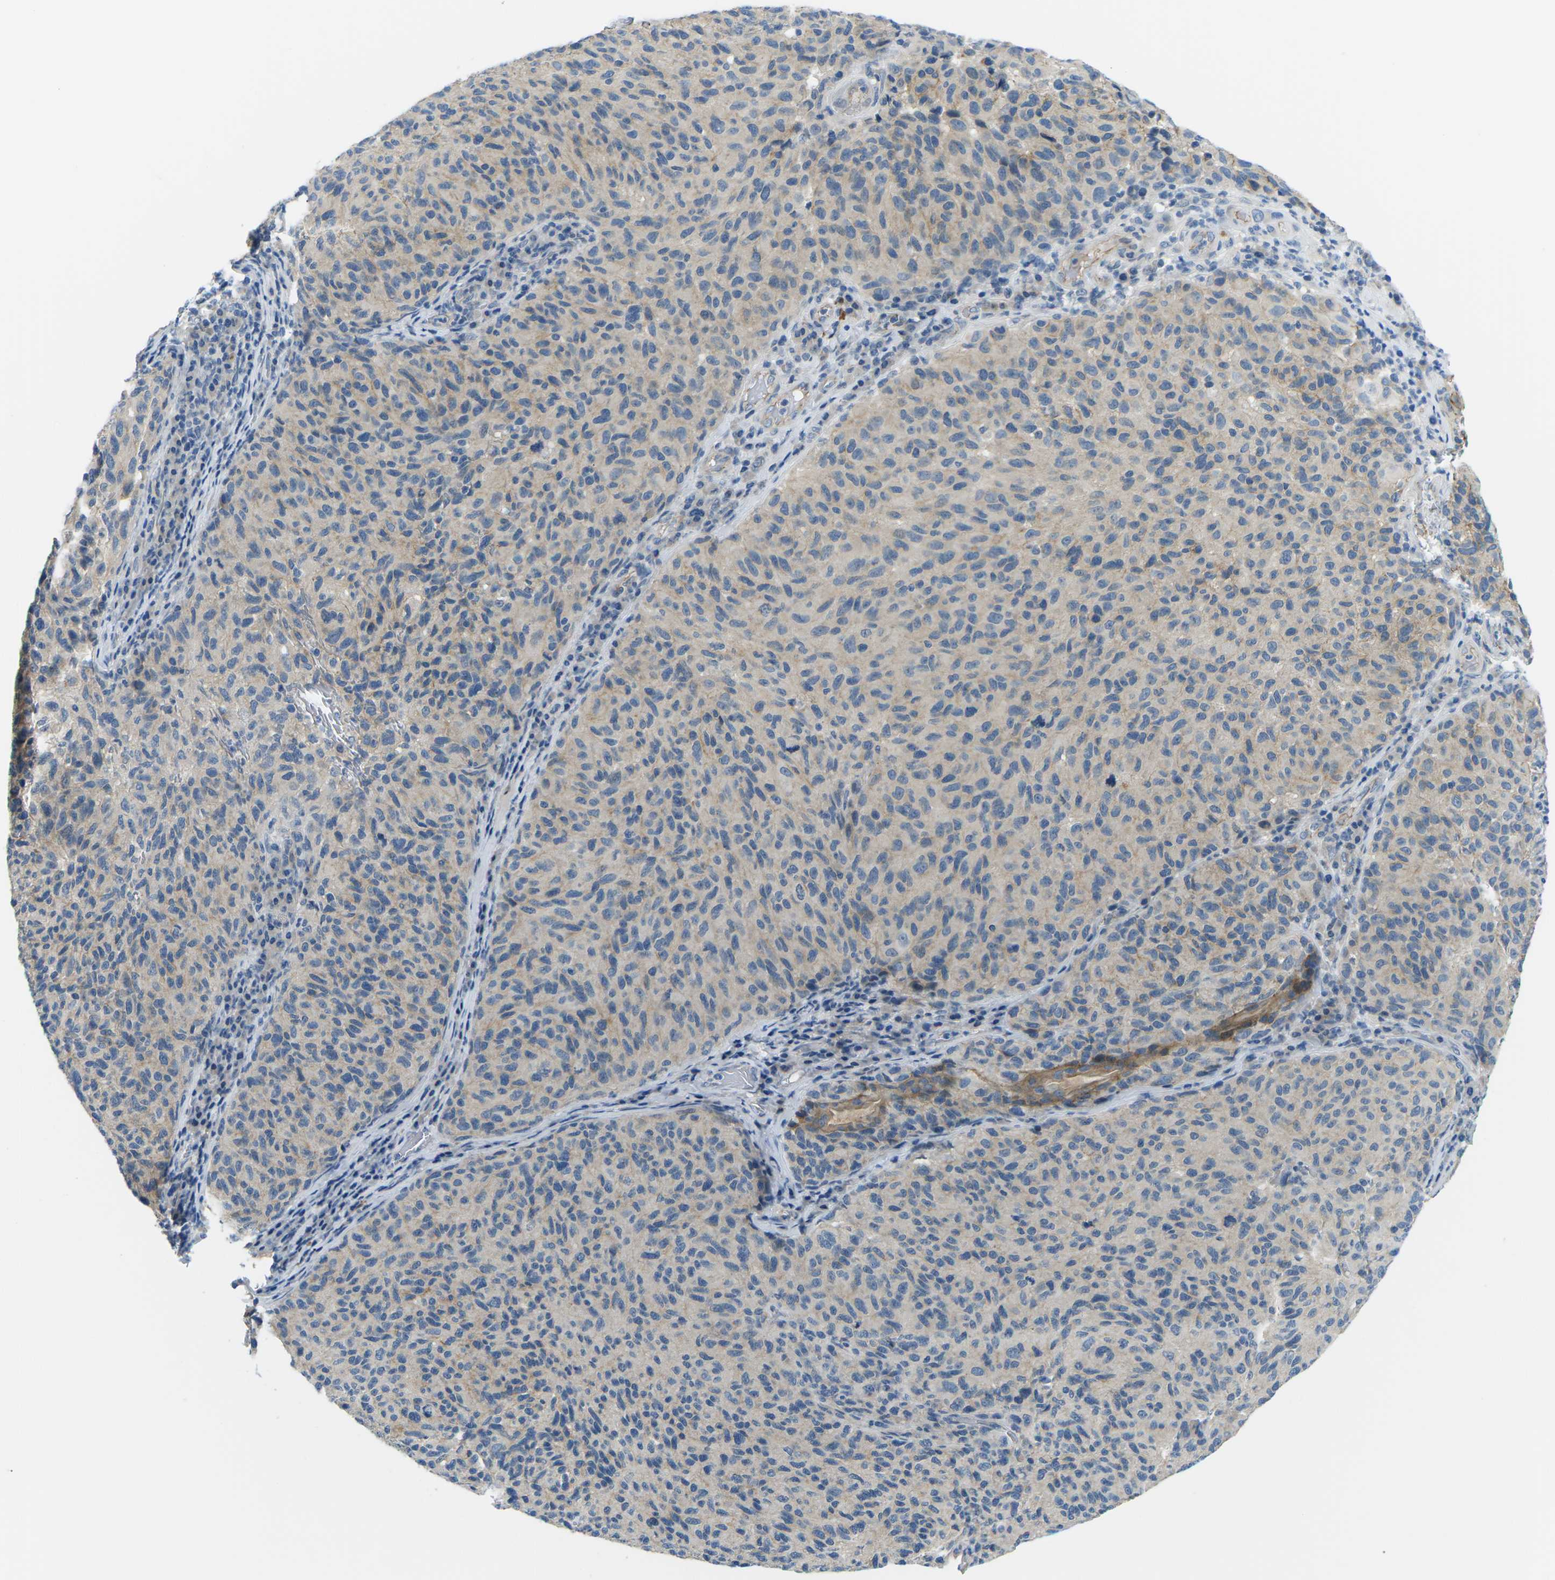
{"staining": {"intensity": "moderate", "quantity": "<25%", "location": "cytoplasmic/membranous"}, "tissue": "melanoma", "cell_type": "Tumor cells", "image_type": "cancer", "snomed": [{"axis": "morphology", "description": "Malignant melanoma, NOS"}, {"axis": "topography", "description": "Skin"}], "caption": "Tumor cells demonstrate moderate cytoplasmic/membranous positivity in about <25% of cells in melanoma. The staining was performed using DAB (3,3'-diaminobenzidine) to visualize the protein expression in brown, while the nuclei were stained in blue with hematoxylin (Magnification: 20x).", "gene": "CTNND1", "patient": {"sex": "female", "age": 73}}